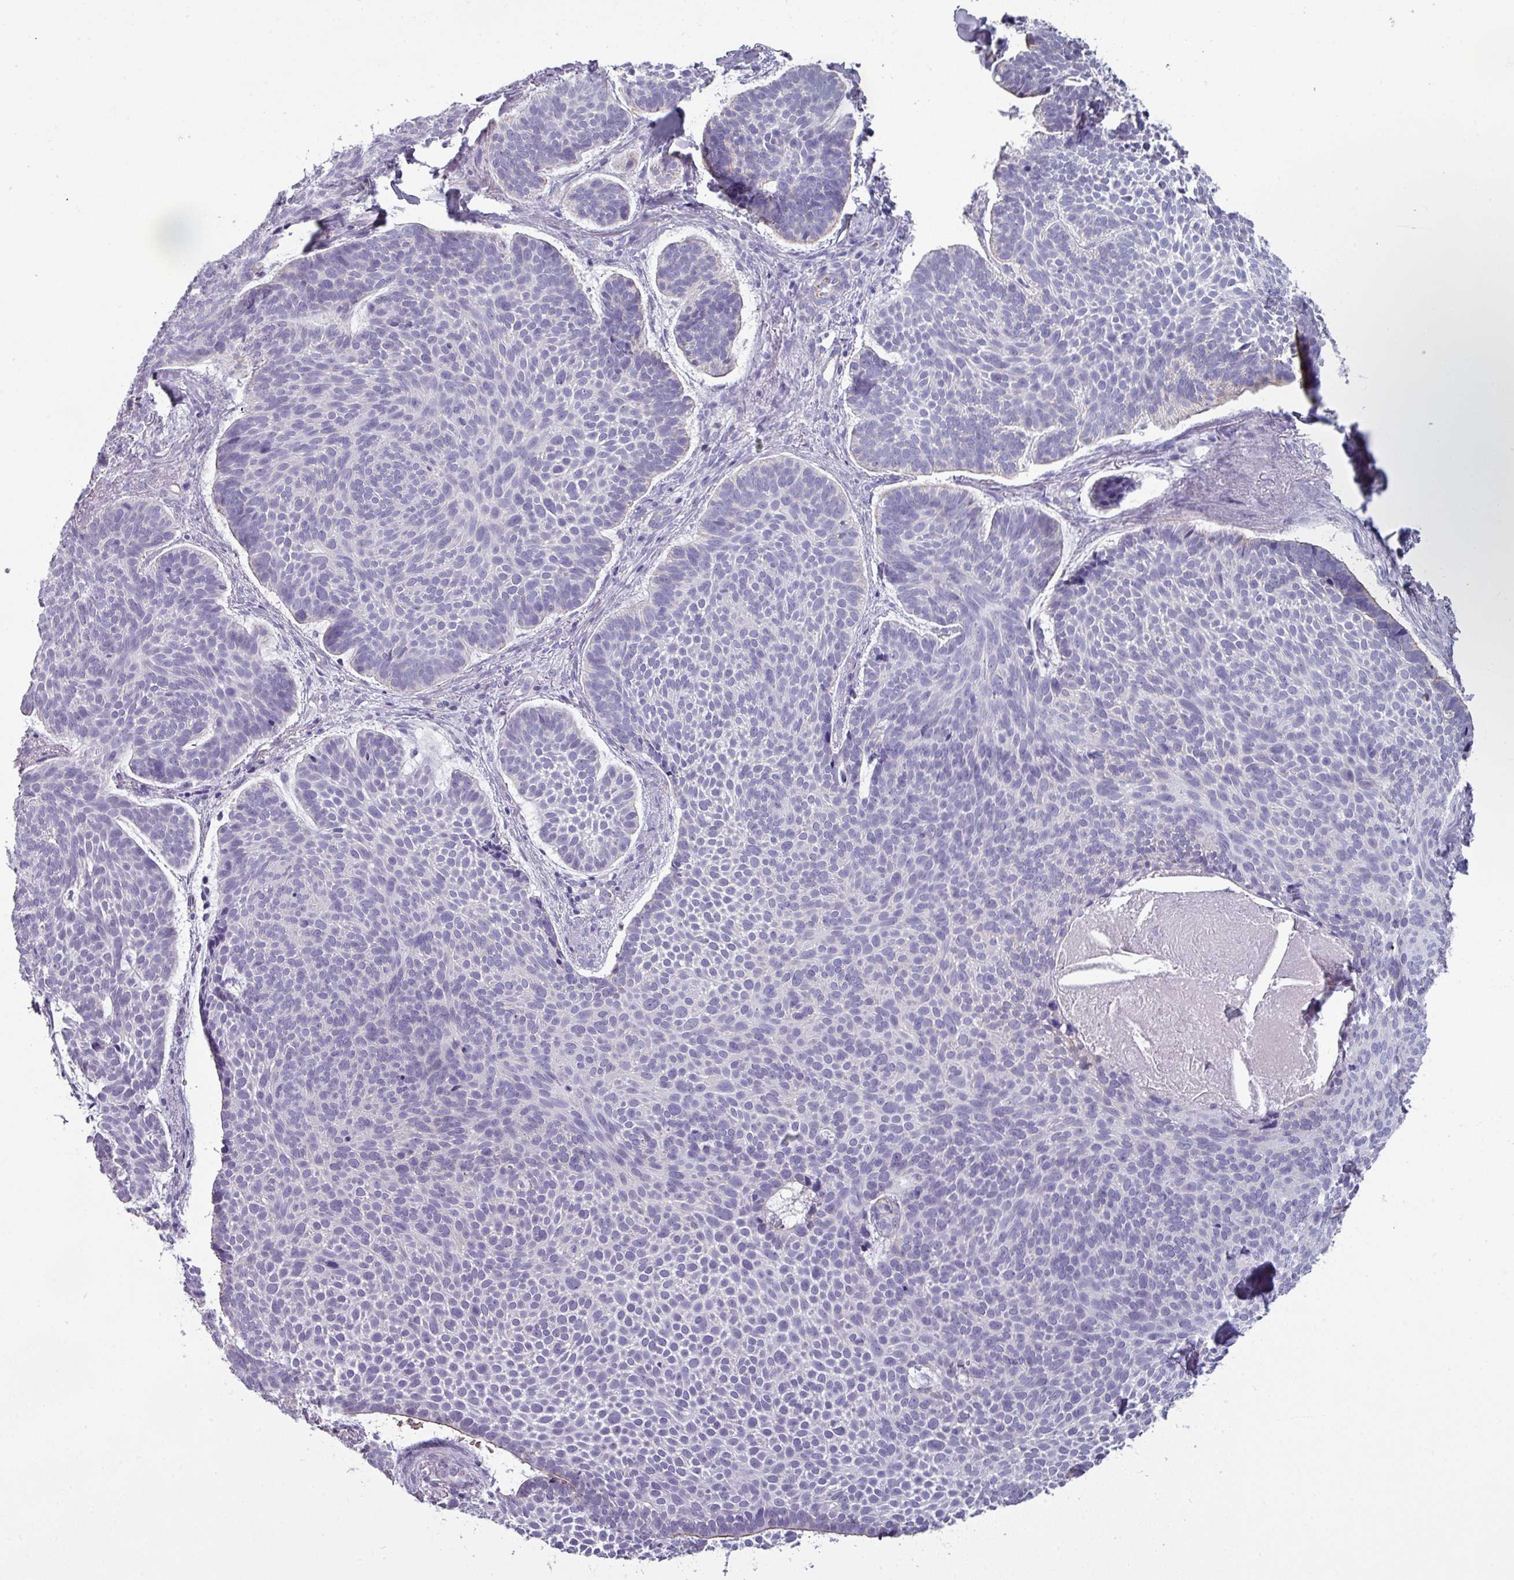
{"staining": {"intensity": "negative", "quantity": "none", "location": "none"}, "tissue": "skin cancer", "cell_type": "Tumor cells", "image_type": "cancer", "snomed": [{"axis": "morphology", "description": "Basal cell carcinoma"}, {"axis": "topography", "description": "Skin"}], "caption": "A photomicrograph of human skin cancer (basal cell carcinoma) is negative for staining in tumor cells. (Brightfield microscopy of DAB IHC at high magnification).", "gene": "AREL1", "patient": {"sex": "male", "age": 70}}